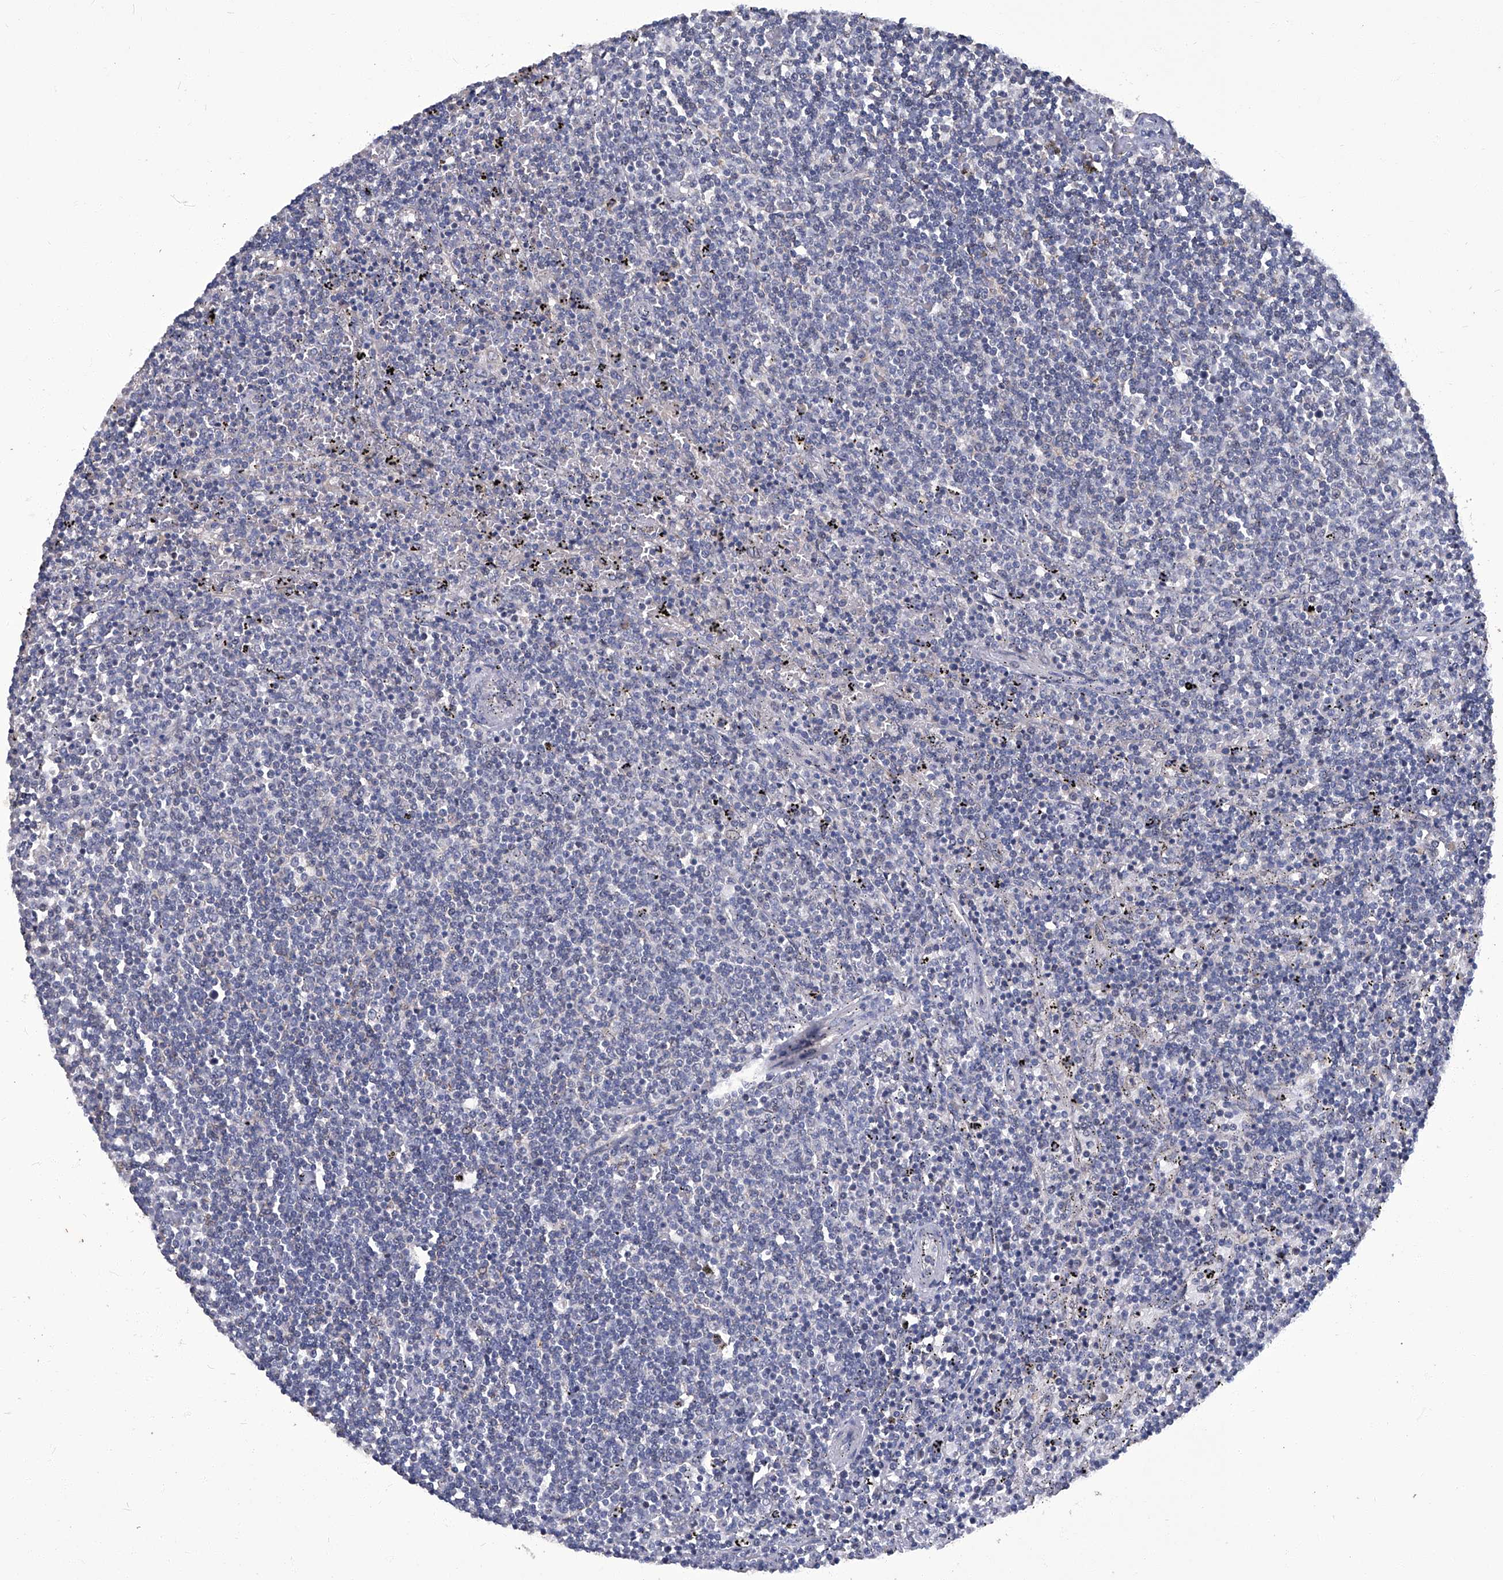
{"staining": {"intensity": "negative", "quantity": "none", "location": "none"}, "tissue": "lymphoma", "cell_type": "Tumor cells", "image_type": "cancer", "snomed": [{"axis": "morphology", "description": "Malignant lymphoma, non-Hodgkin's type, Low grade"}, {"axis": "topography", "description": "Spleen"}], "caption": "There is no significant expression in tumor cells of low-grade malignant lymphoma, non-Hodgkin's type. (DAB immunohistochemistry (IHC) with hematoxylin counter stain).", "gene": "TGFBR1", "patient": {"sex": "female", "age": 50}}